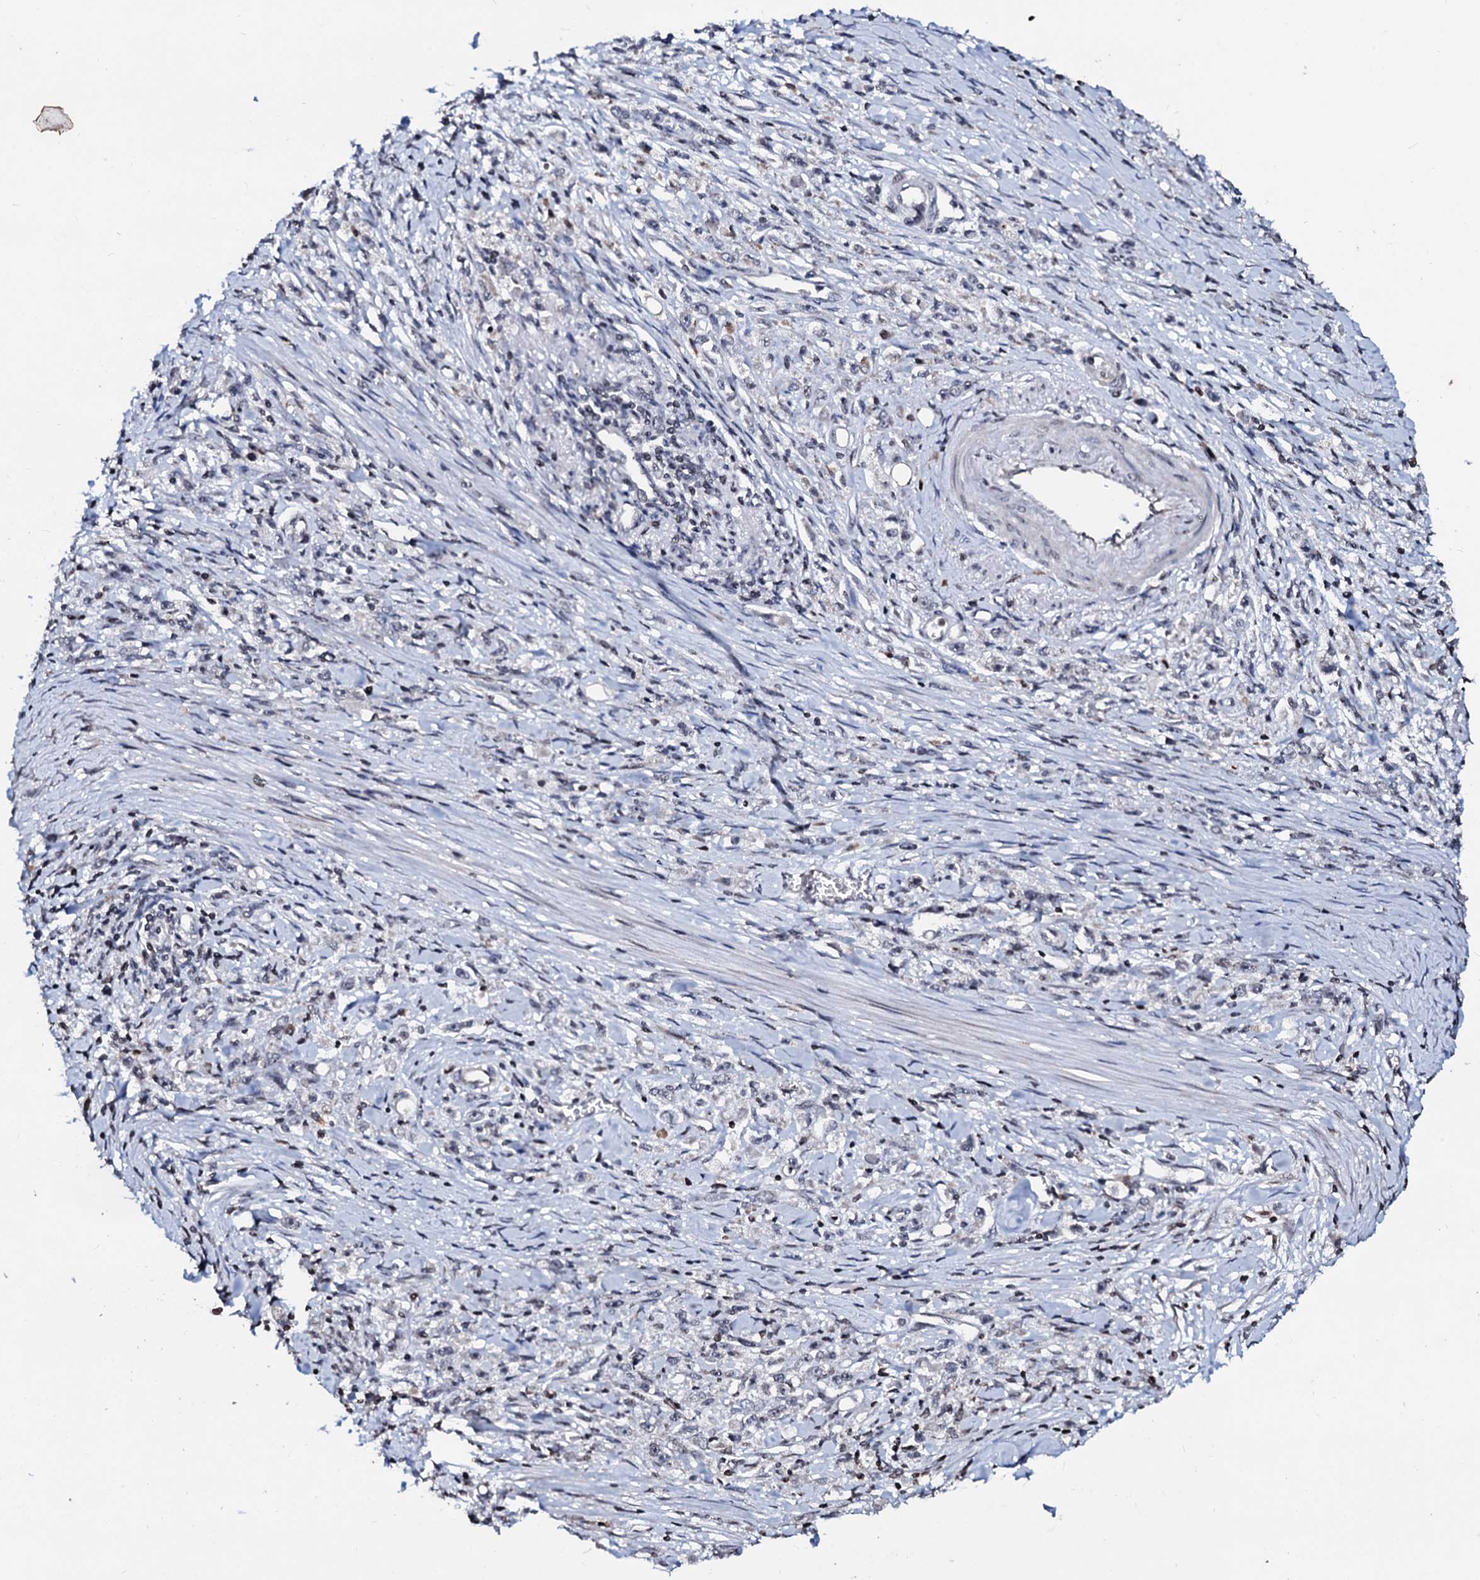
{"staining": {"intensity": "negative", "quantity": "none", "location": "none"}, "tissue": "stomach cancer", "cell_type": "Tumor cells", "image_type": "cancer", "snomed": [{"axis": "morphology", "description": "Adenocarcinoma, NOS"}, {"axis": "topography", "description": "Stomach"}], "caption": "A histopathology image of stomach cancer stained for a protein reveals no brown staining in tumor cells. (Stains: DAB immunohistochemistry with hematoxylin counter stain, Microscopy: brightfield microscopy at high magnification).", "gene": "LSM11", "patient": {"sex": "female", "age": 59}}